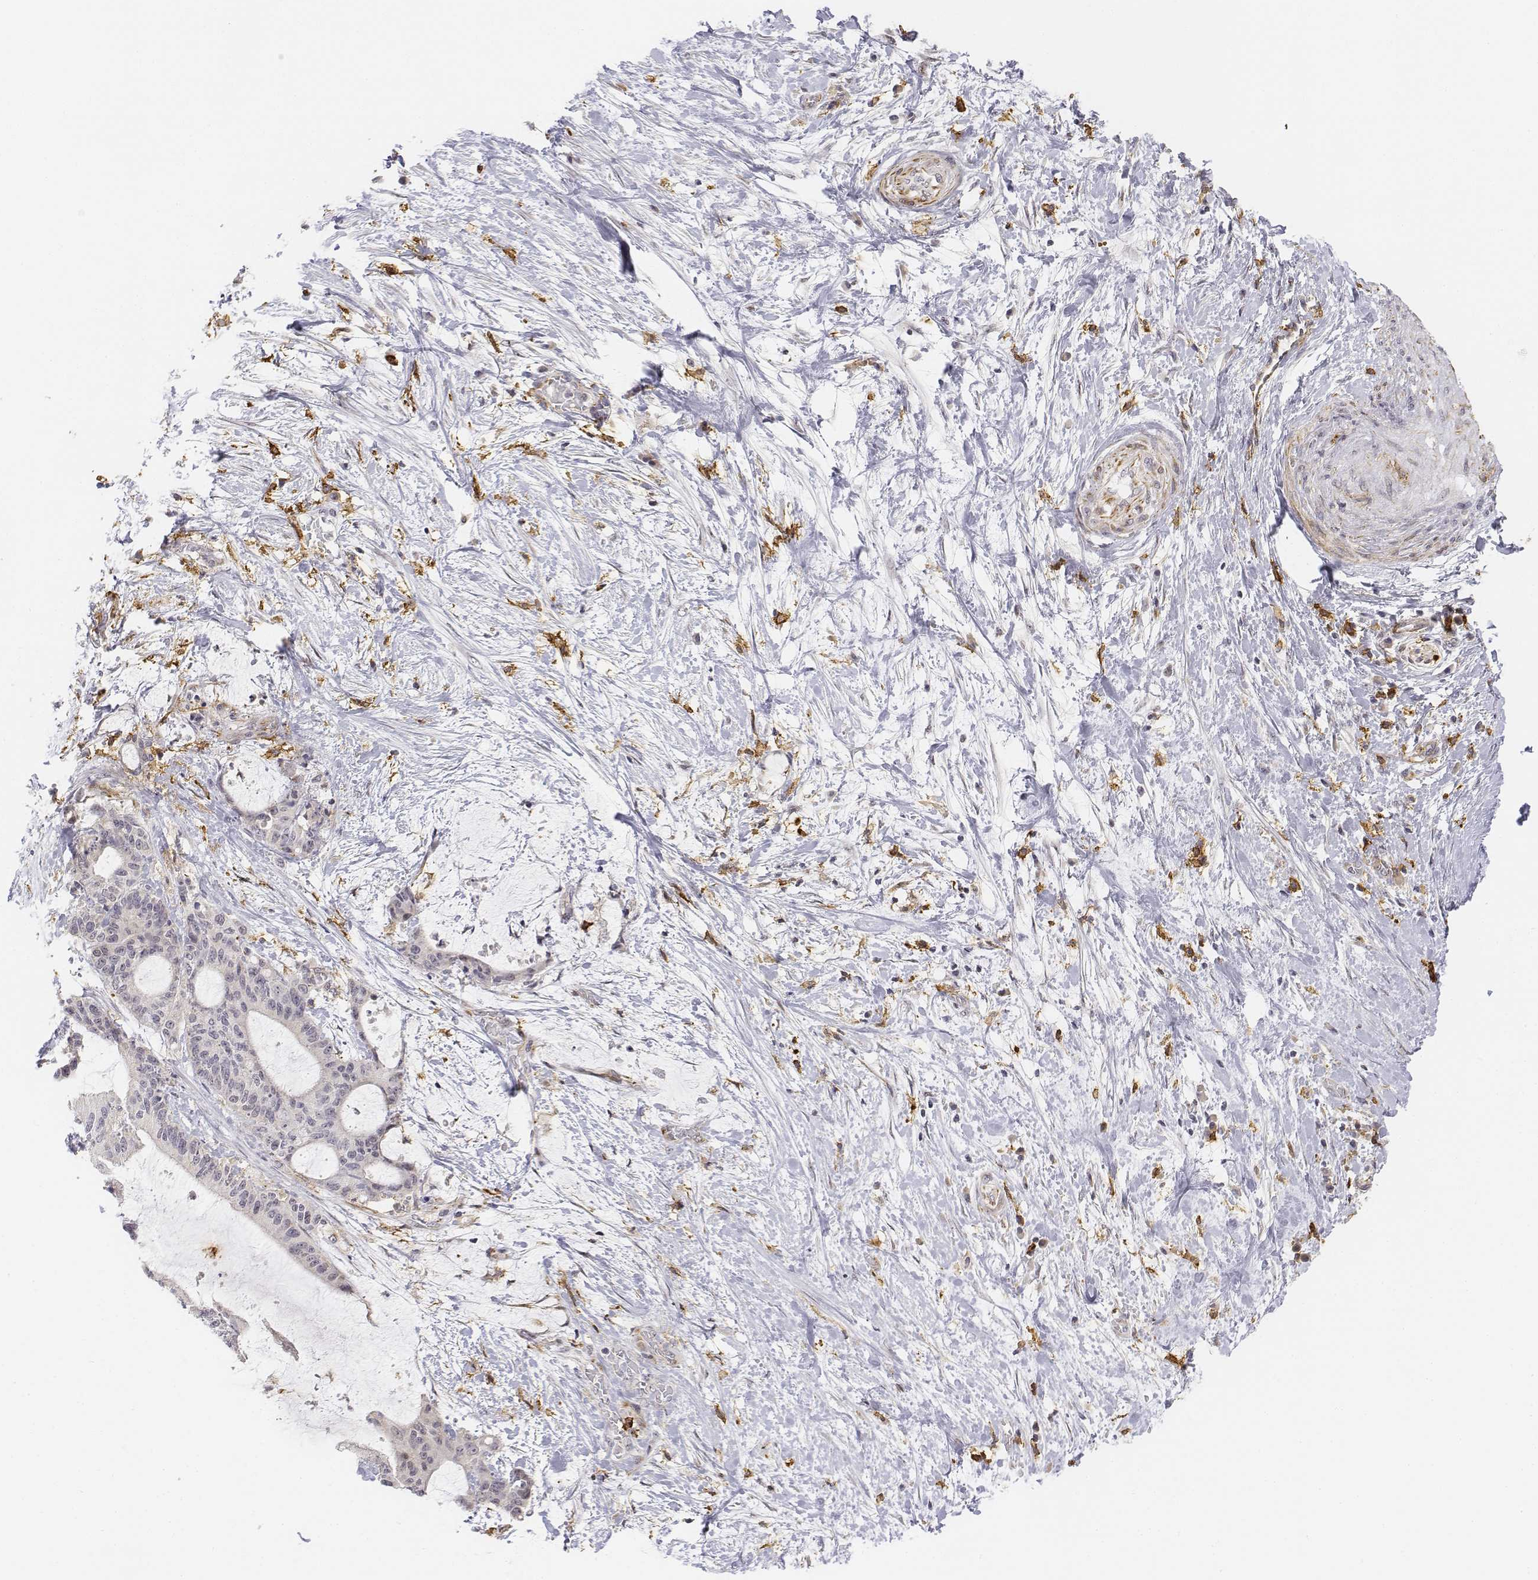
{"staining": {"intensity": "negative", "quantity": "none", "location": "none"}, "tissue": "liver cancer", "cell_type": "Tumor cells", "image_type": "cancer", "snomed": [{"axis": "morphology", "description": "Cholangiocarcinoma"}, {"axis": "topography", "description": "Liver"}], "caption": "High power microscopy micrograph of an immunohistochemistry (IHC) image of liver cancer (cholangiocarcinoma), revealing no significant expression in tumor cells.", "gene": "CD14", "patient": {"sex": "female", "age": 73}}